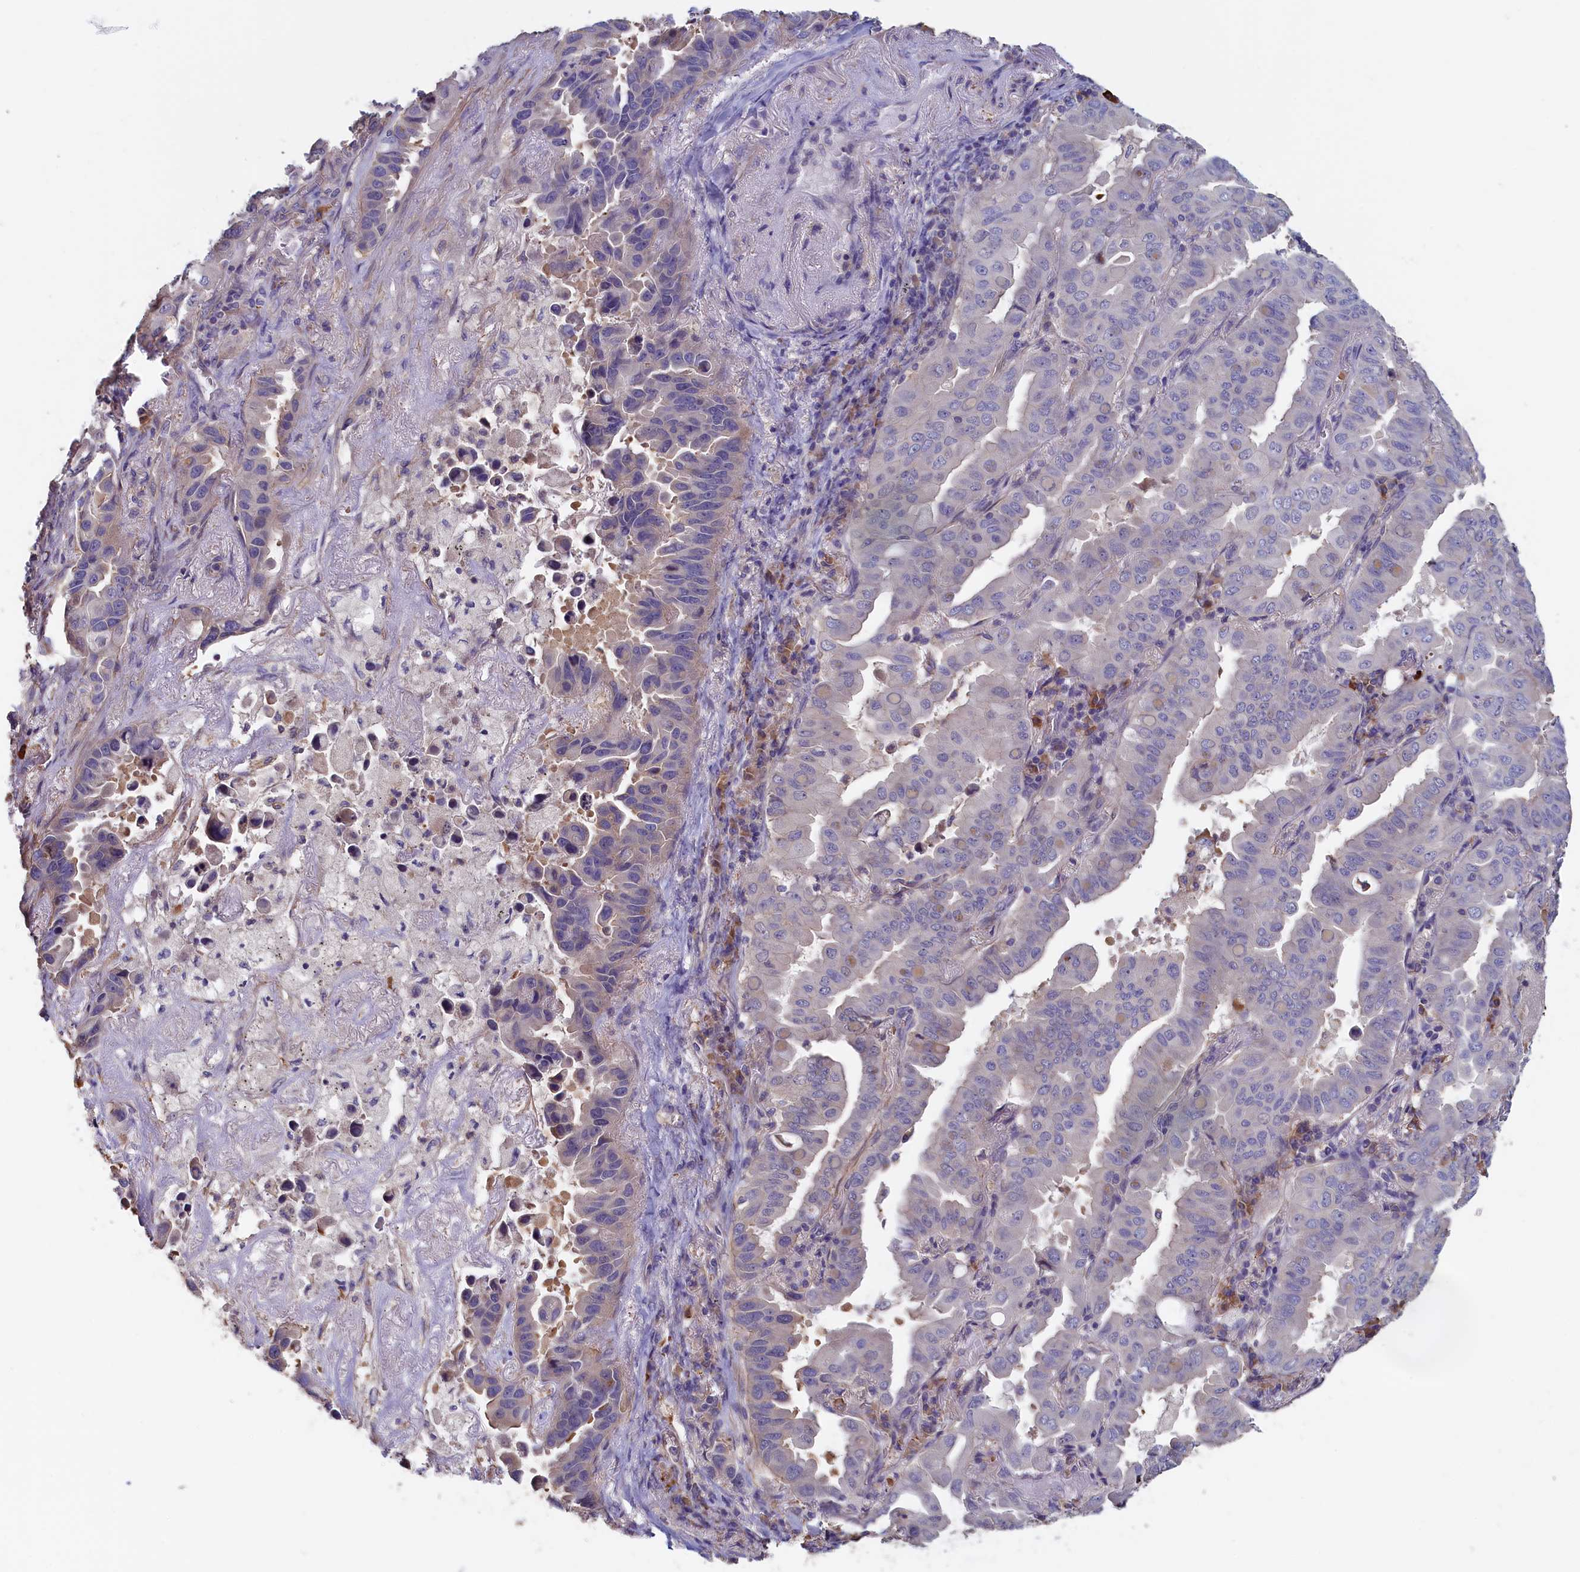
{"staining": {"intensity": "negative", "quantity": "none", "location": "none"}, "tissue": "lung cancer", "cell_type": "Tumor cells", "image_type": "cancer", "snomed": [{"axis": "morphology", "description": "Adenocarcinoma, NOS"}, {"axis": "topography", "description": "Lung"}], "caption": "Immunohistochemistry (IHC) histopathology image of neoplastic tissue: human lung cancer stained with DAB (3,3'-diaminobenzidine) demonstrates no significant protein expression in tumor cells. Nuclei are stained in blue.", "gene": "ANKRD2", "patient": {"sex": "male", "age": 64}}